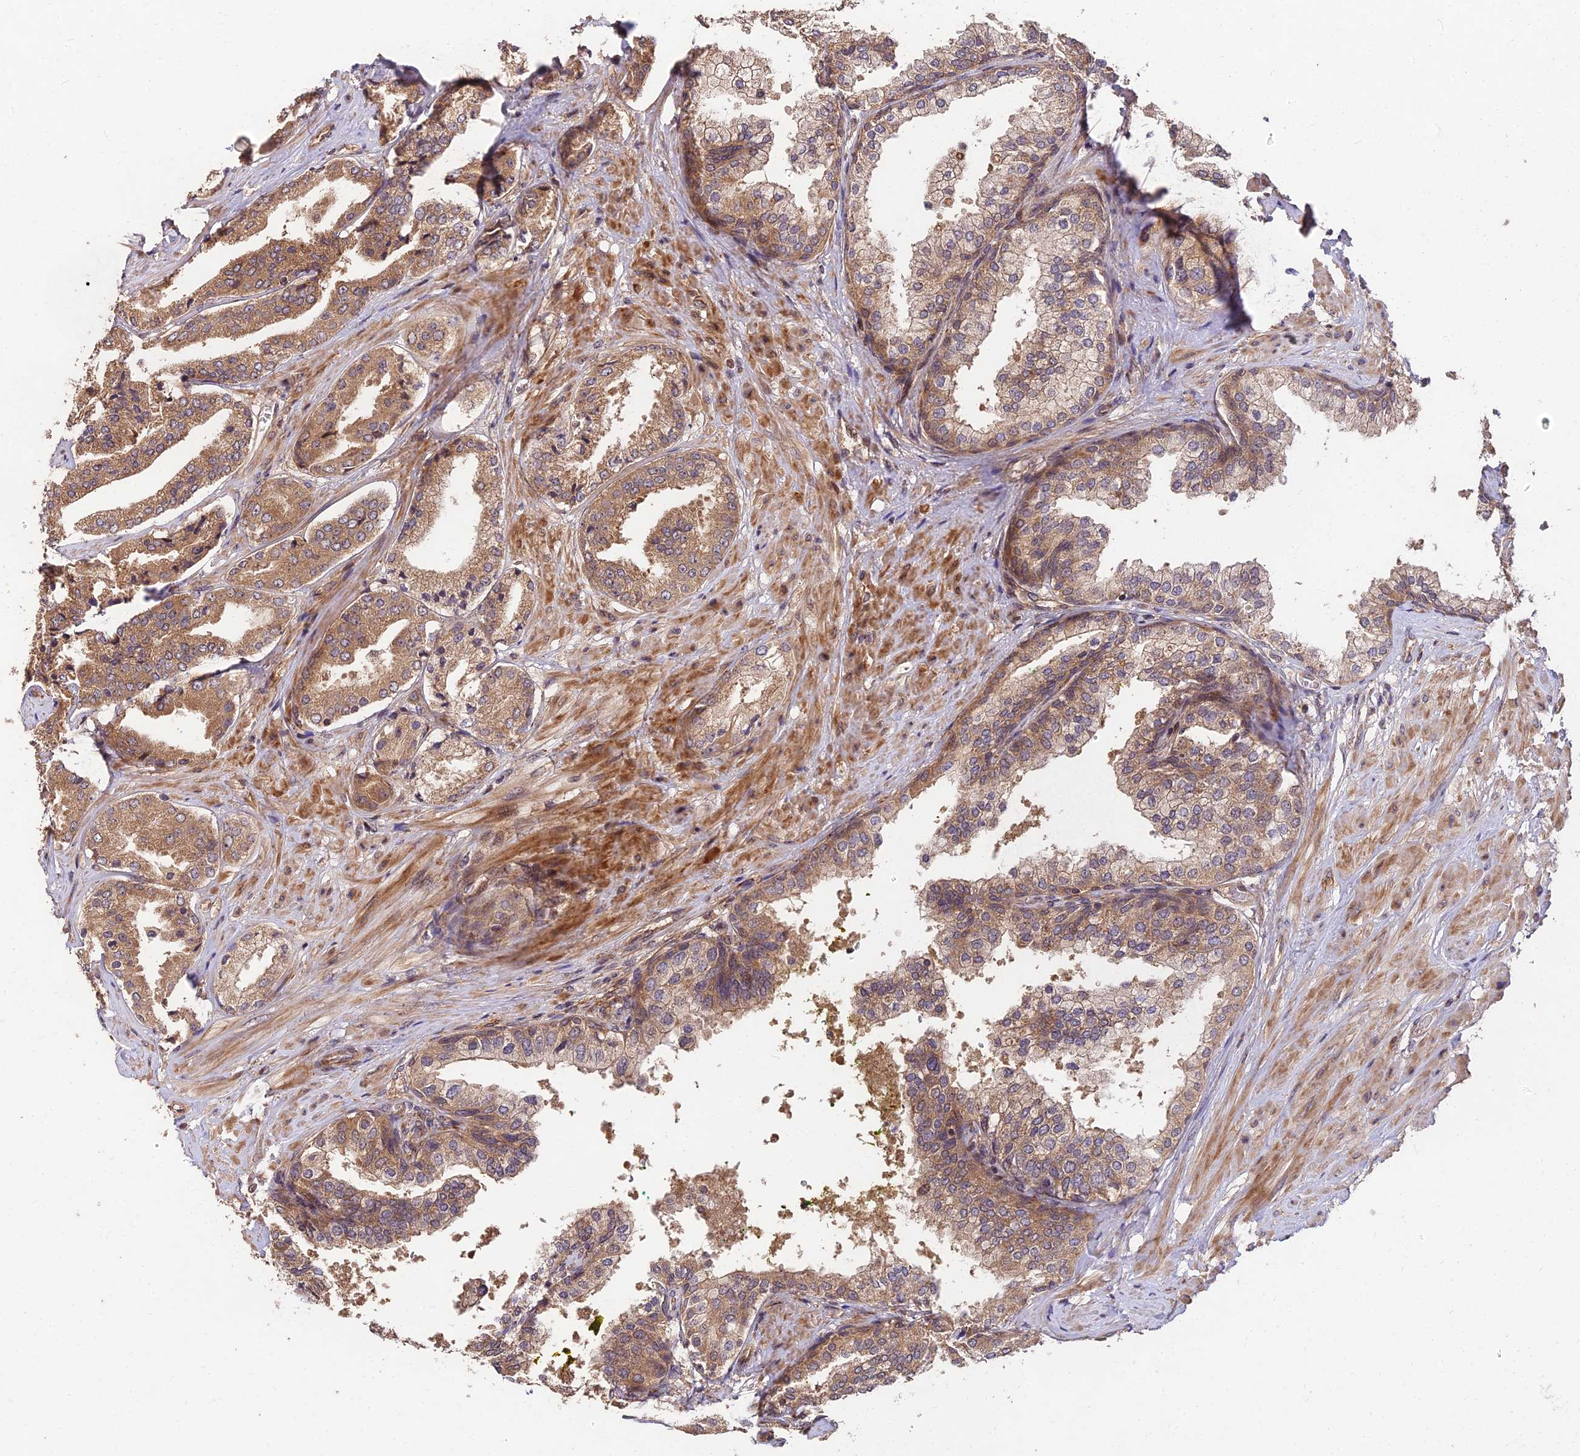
{"staining": {"intensity": "moderate", "quantity": ">75%", "location": "cytoplasmic/membranous"}, "tissue": "prostate cancer", "cell_type": "Tumor cells", "image_type": "cancer", "snomed": [{"axis": "morphology", "description": "Adenocarcinoma, High grade"}, {"axis": "topography", "description": "Prostate"}], "caption": "The histopathology image exhibits a brown stain indicating the presence of a protein in the cytoplasmic/membranous of tumor cells in prostate high-grade adenocarcinoma.", "gene": "MKKS", "patient": {"sex": "male", "age": 63}}